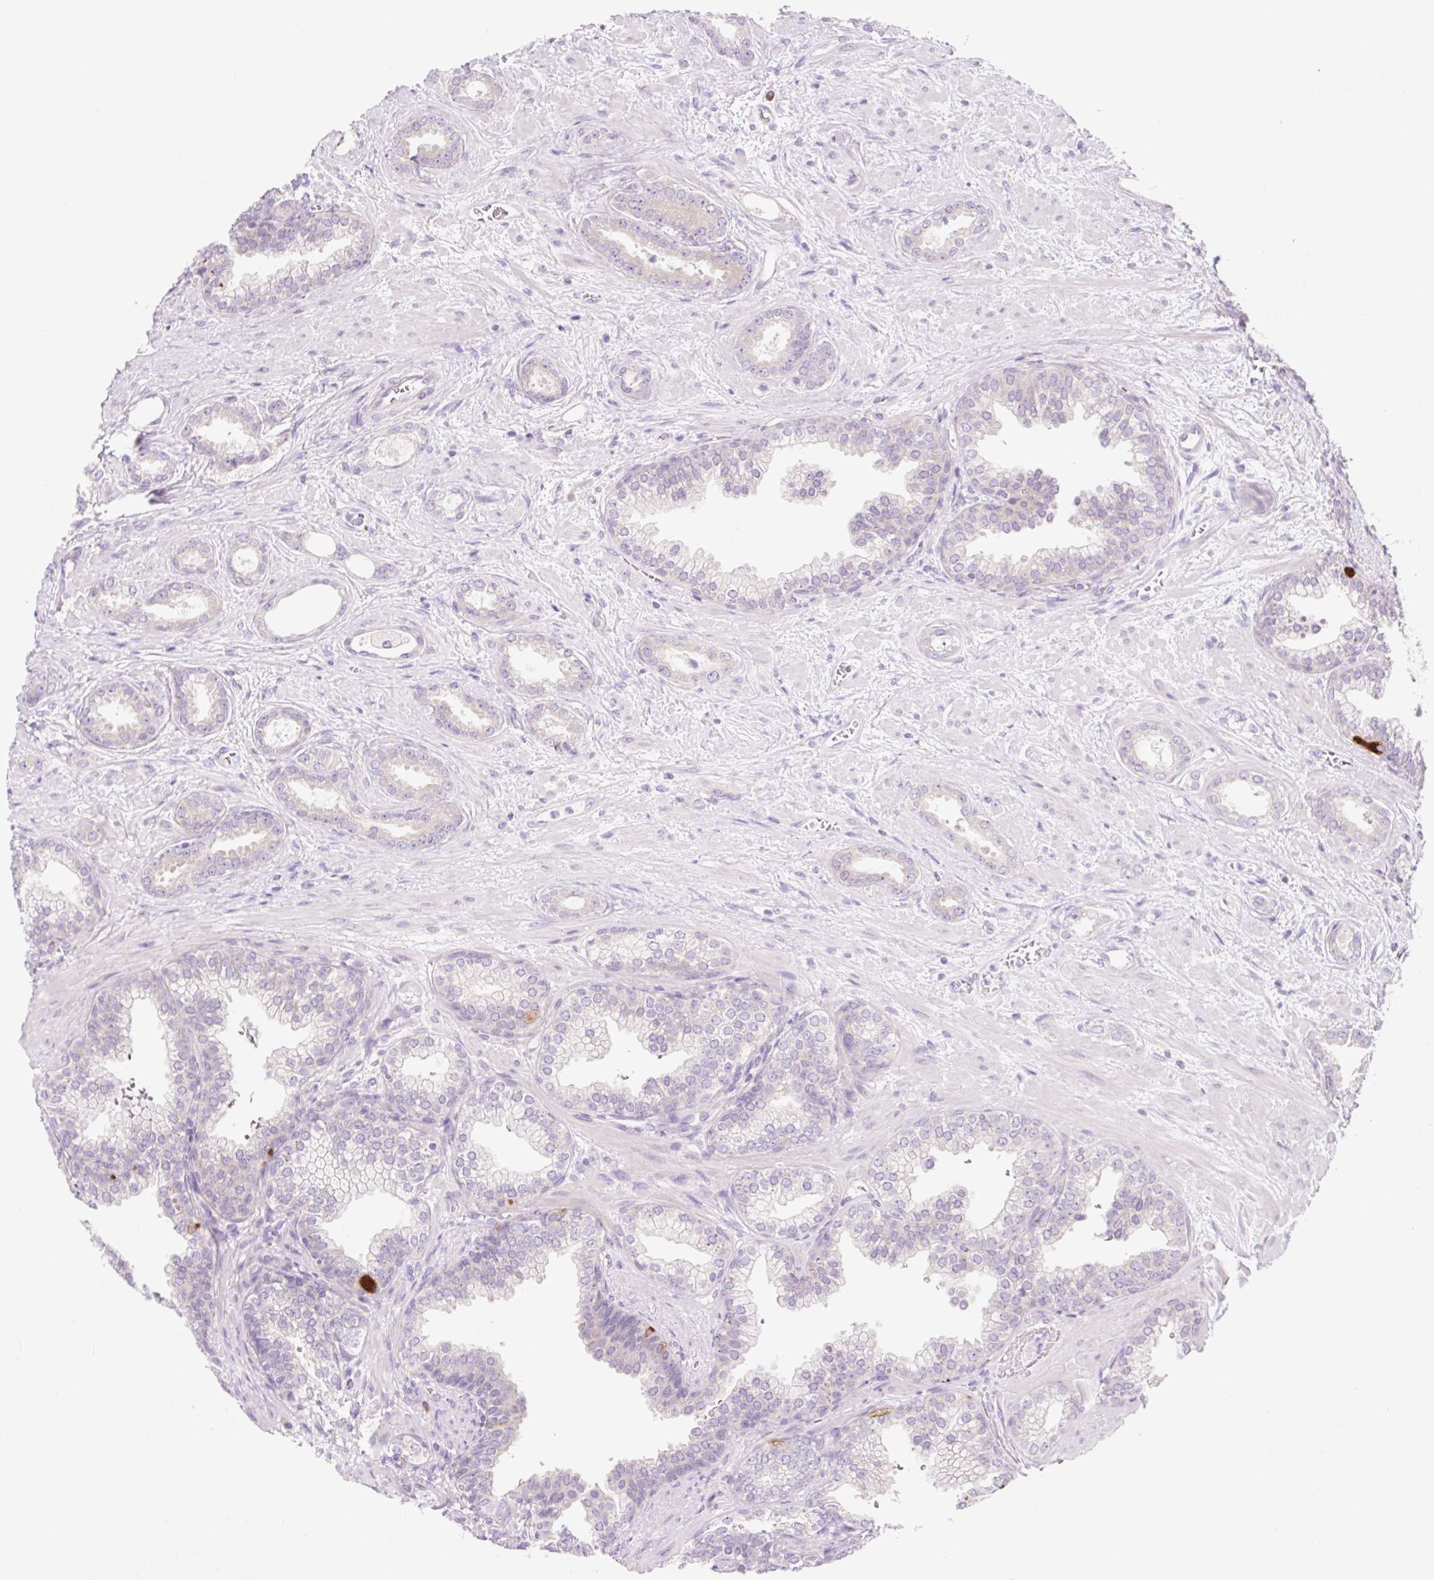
{"staining": {"intensity": "negative", "quantity": "none", "location": "none"}, "tissue": "prostate cancer", "cell_type": "Tumor cells", "image_type": "cancer", "snomed": [{"axis": "morphology", "description": "Adenocarcinoma, High grade"}, {"axis": "topography", "description": "Prostate"}], "caption": "DAB (3,3'-diaminobenzidine) immunohistochemical staining of human prostate cancer (high-grade adenocarcinoma) demonstrates no significant positivity in tumor cells.", "gene": "CELF6", "patient": {"sex": "male", "age": 58}}